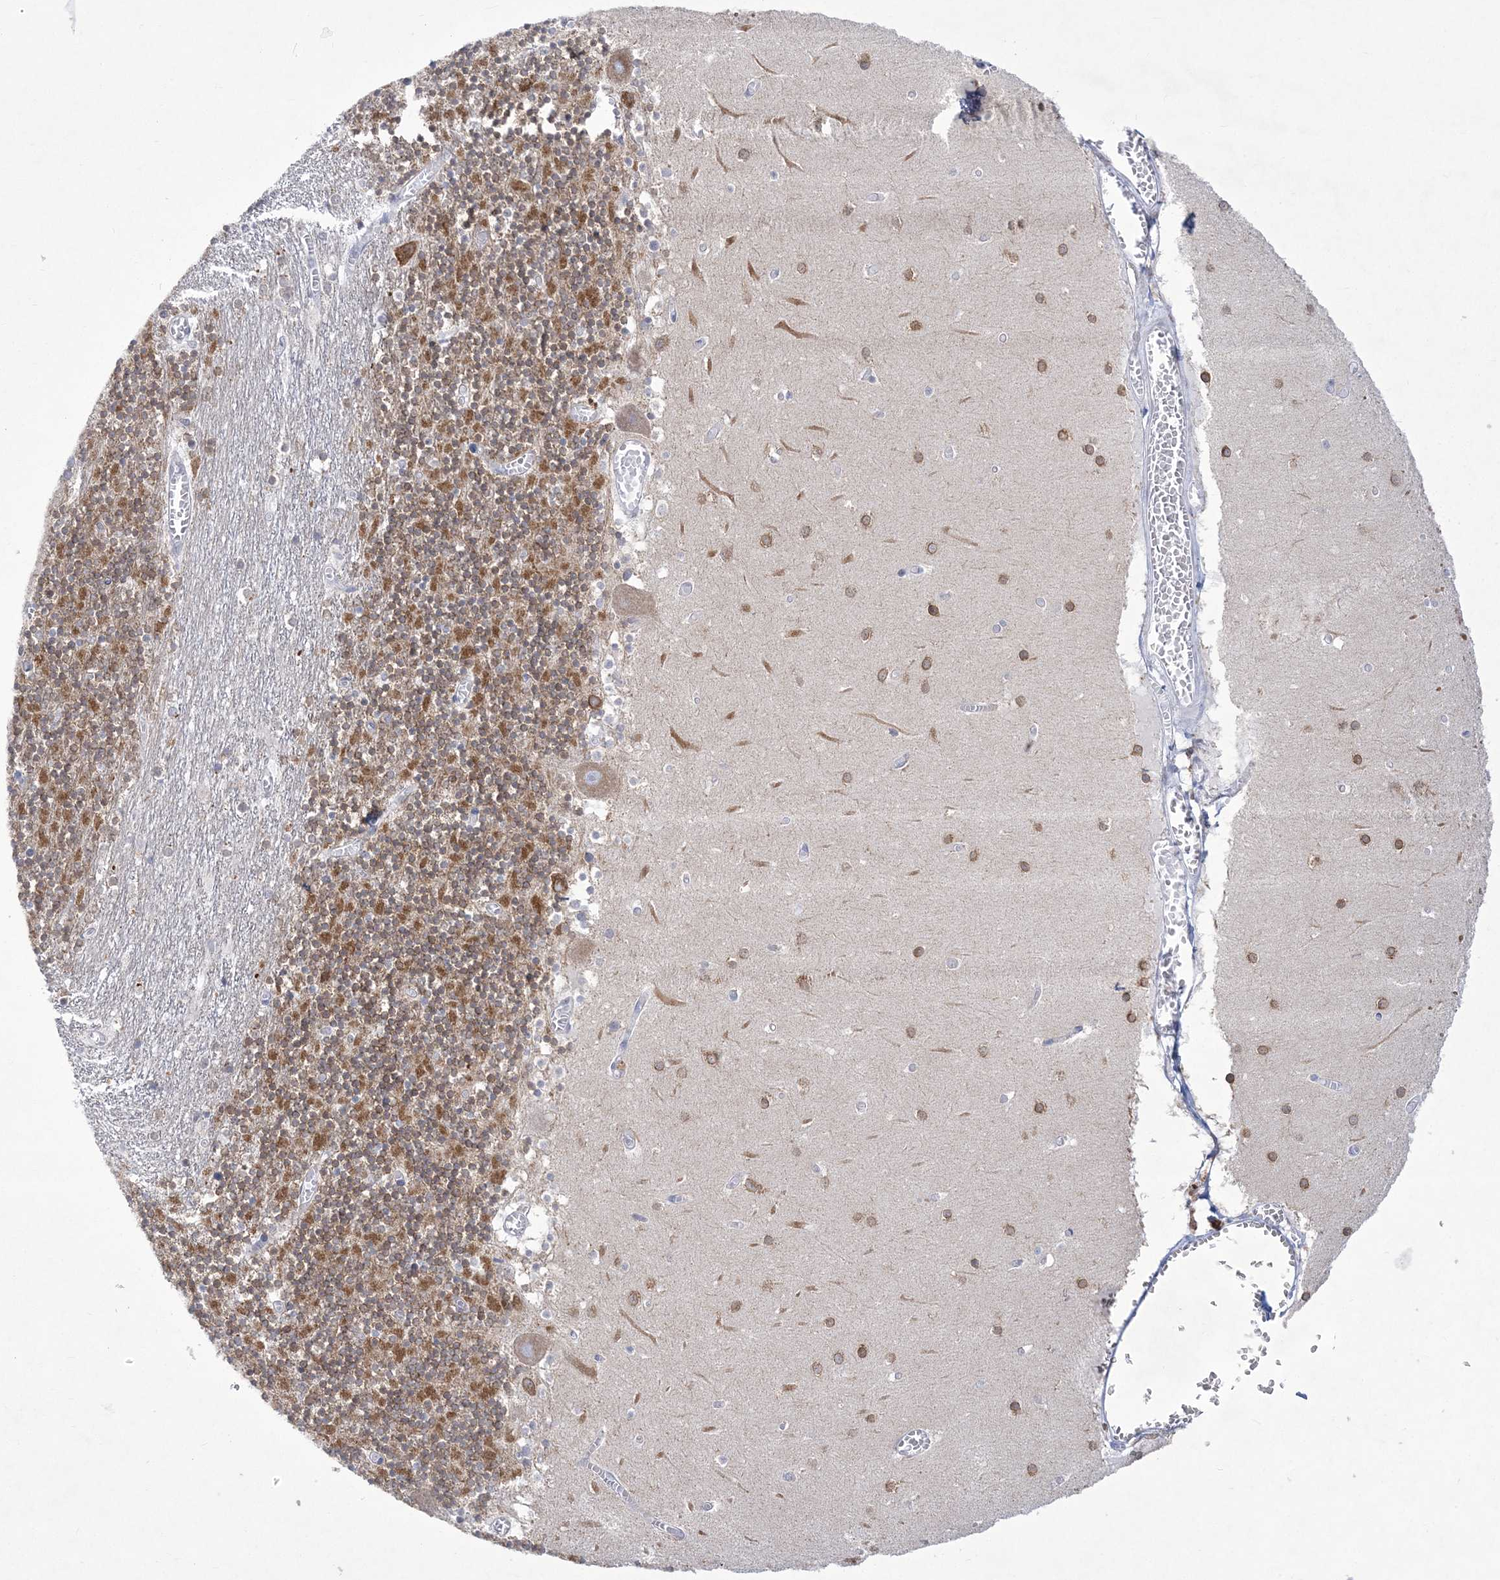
{"staining": {"intensity": "moderate", "quantity": "25%-75%", "location": "cytoplasmic/membranous"}, "tissue": "cerebellum", "cell_type": "Cells in granular layer", "image_type": "normal", "snomed": [{"axis": "morphology", "description": "Normal tissue, NOS"}, {"axis": "topography", "description": "Cerebellum"}], "caption": "Immunohistochemistry (IHC) micrograph of unremarkable cerebellum: human cerebellum stained using IHC shows medium levels of moderate protein expression localized specifically in the cytoplasmic/membranous of cells in granular layer, appearing as a cytoplasmic/membranous brown color.", "gene": "WDR27", "patient": {"sex": "female", "age": 28}}